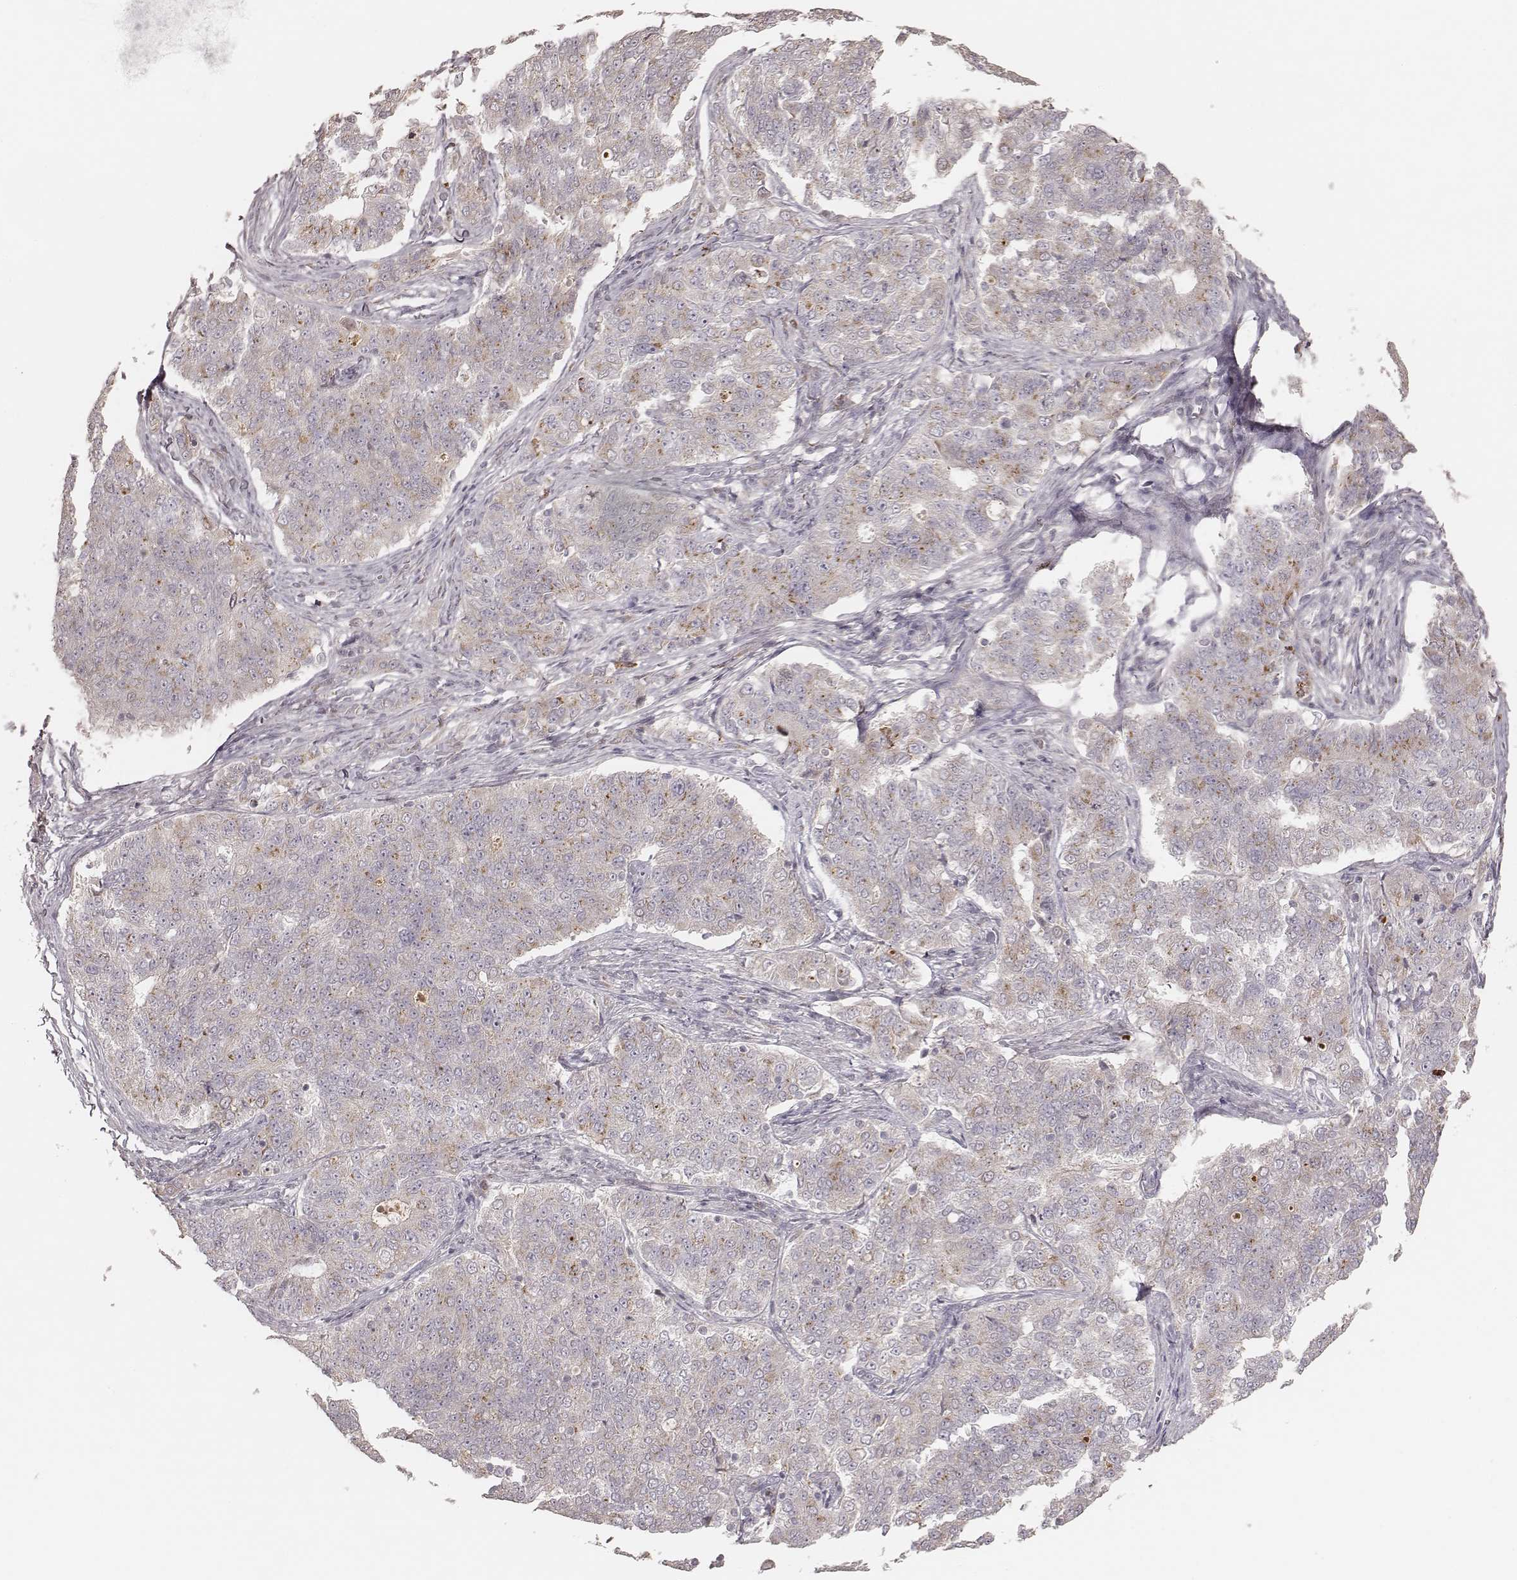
{"staining": {"intensity": "weak", "quantity": ">75%", "location": "cytoplasmic/membranous"}, "tissue": "endometrial cancer", "cell_type": "Tumor cells", "image_type": "cancer", "snomed": [{"axis": "morphology", "description": "Adenocarcinoma, NOS"}, {"axis": "topography", "description": "Endometrium"}], "caption": "There is low levels of weak cytoplasmic/membranous expression in tumor cells of endometrial cancer, as demonstrated by immunohistochemical staining (brown color).", "gene": "ABCA7", "patient": {"sex": "female", "age": 43}}